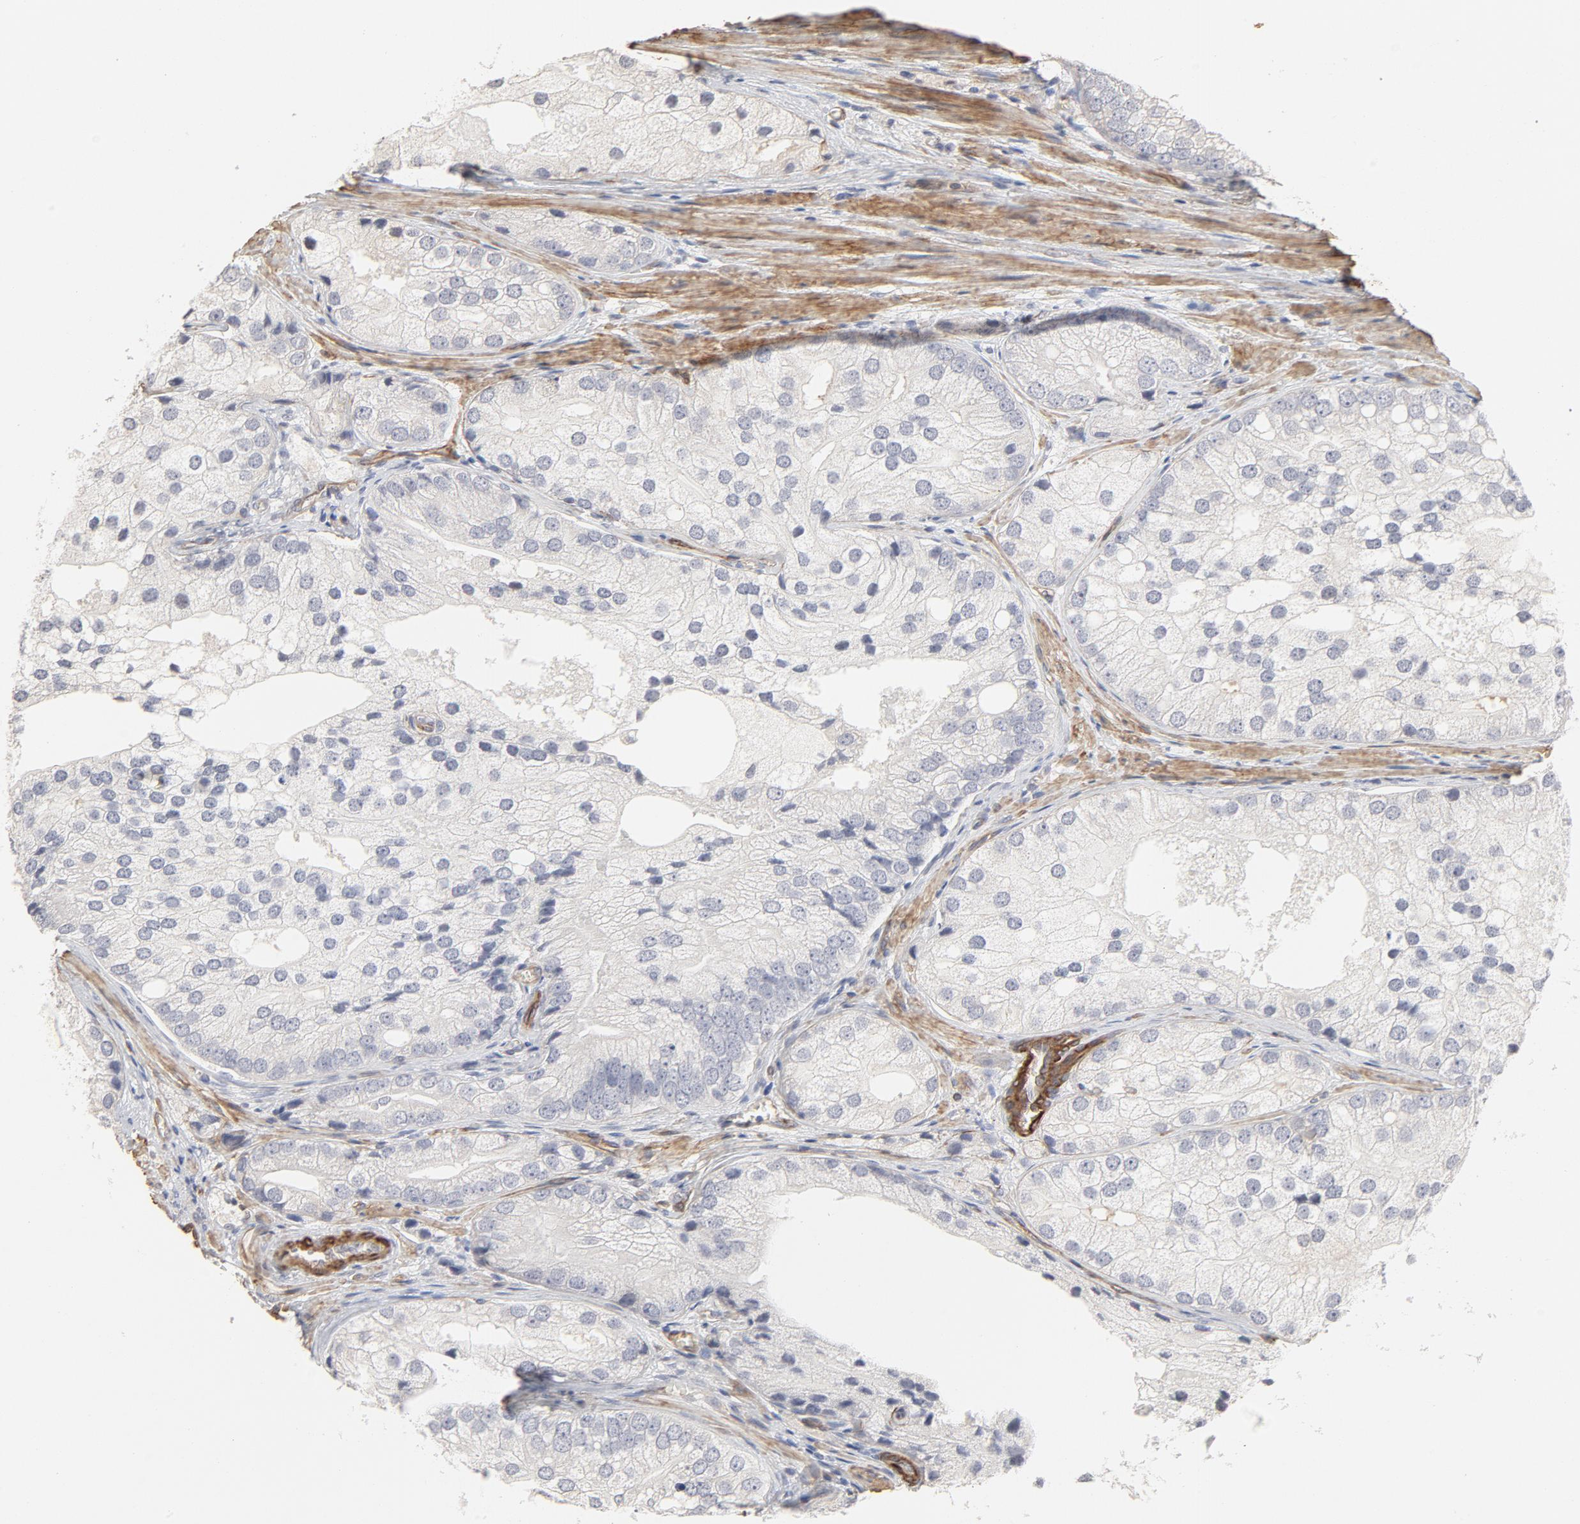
{"staining": {"intensity": "negative", "quantity": "none", "location": "none"}, "tissue": "prostate cancer", "cell_type": "Tumor cells", "image_type": "cancer", "snomed": [{"axis": "morphology", "description": "Adenocarcinoma, Low grade"}, {"axis": "topography", "description": "Prostate"}], "caption": "IHC of prostate cancer (low-grade adenocarcinoma) shows no positivity in tumor cells. The staining is performed using DAB brown chromogen with nuclei counter-stained in using hematoxylin.", "gene": "MAGED4", "patient": {"sex": "male", "age": 69}}